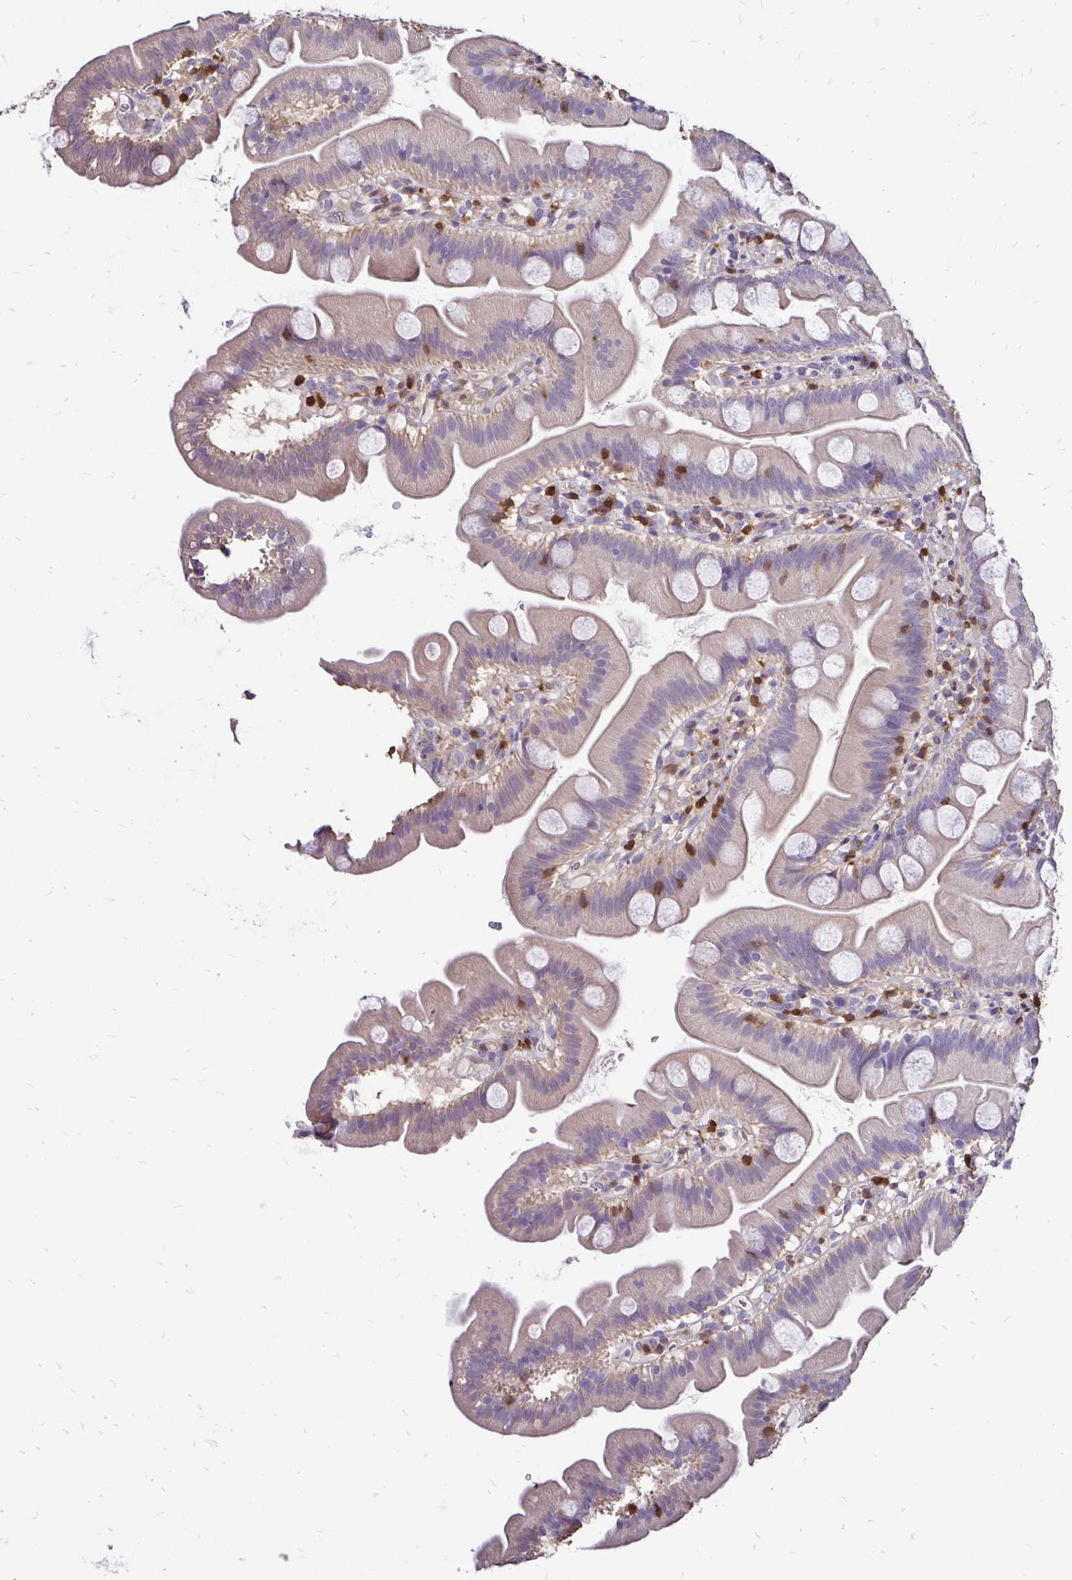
{"staining": {"intensity": "weak", "quantity": "<25%", "location": "cytoplasmic/membranous"}, "tissue": "small intestine", "cell_type": "Glandular cells", "image_type": "normal", "snomed": [{"axis": "morphology", "description": "Normal tissue, NOS"}, {"axis": "topography", "description": "Small intestine"}], "caption": "Glandular cells show no significant expression in normal small intestine. The staining was performed using DAB to visualize the protein expression in brown, while the nuclei were stained in blue with hematoxylin (Magnification: 20x).", "gene": "ZFP1", "patient": {"sex": "female", "age": 68}}